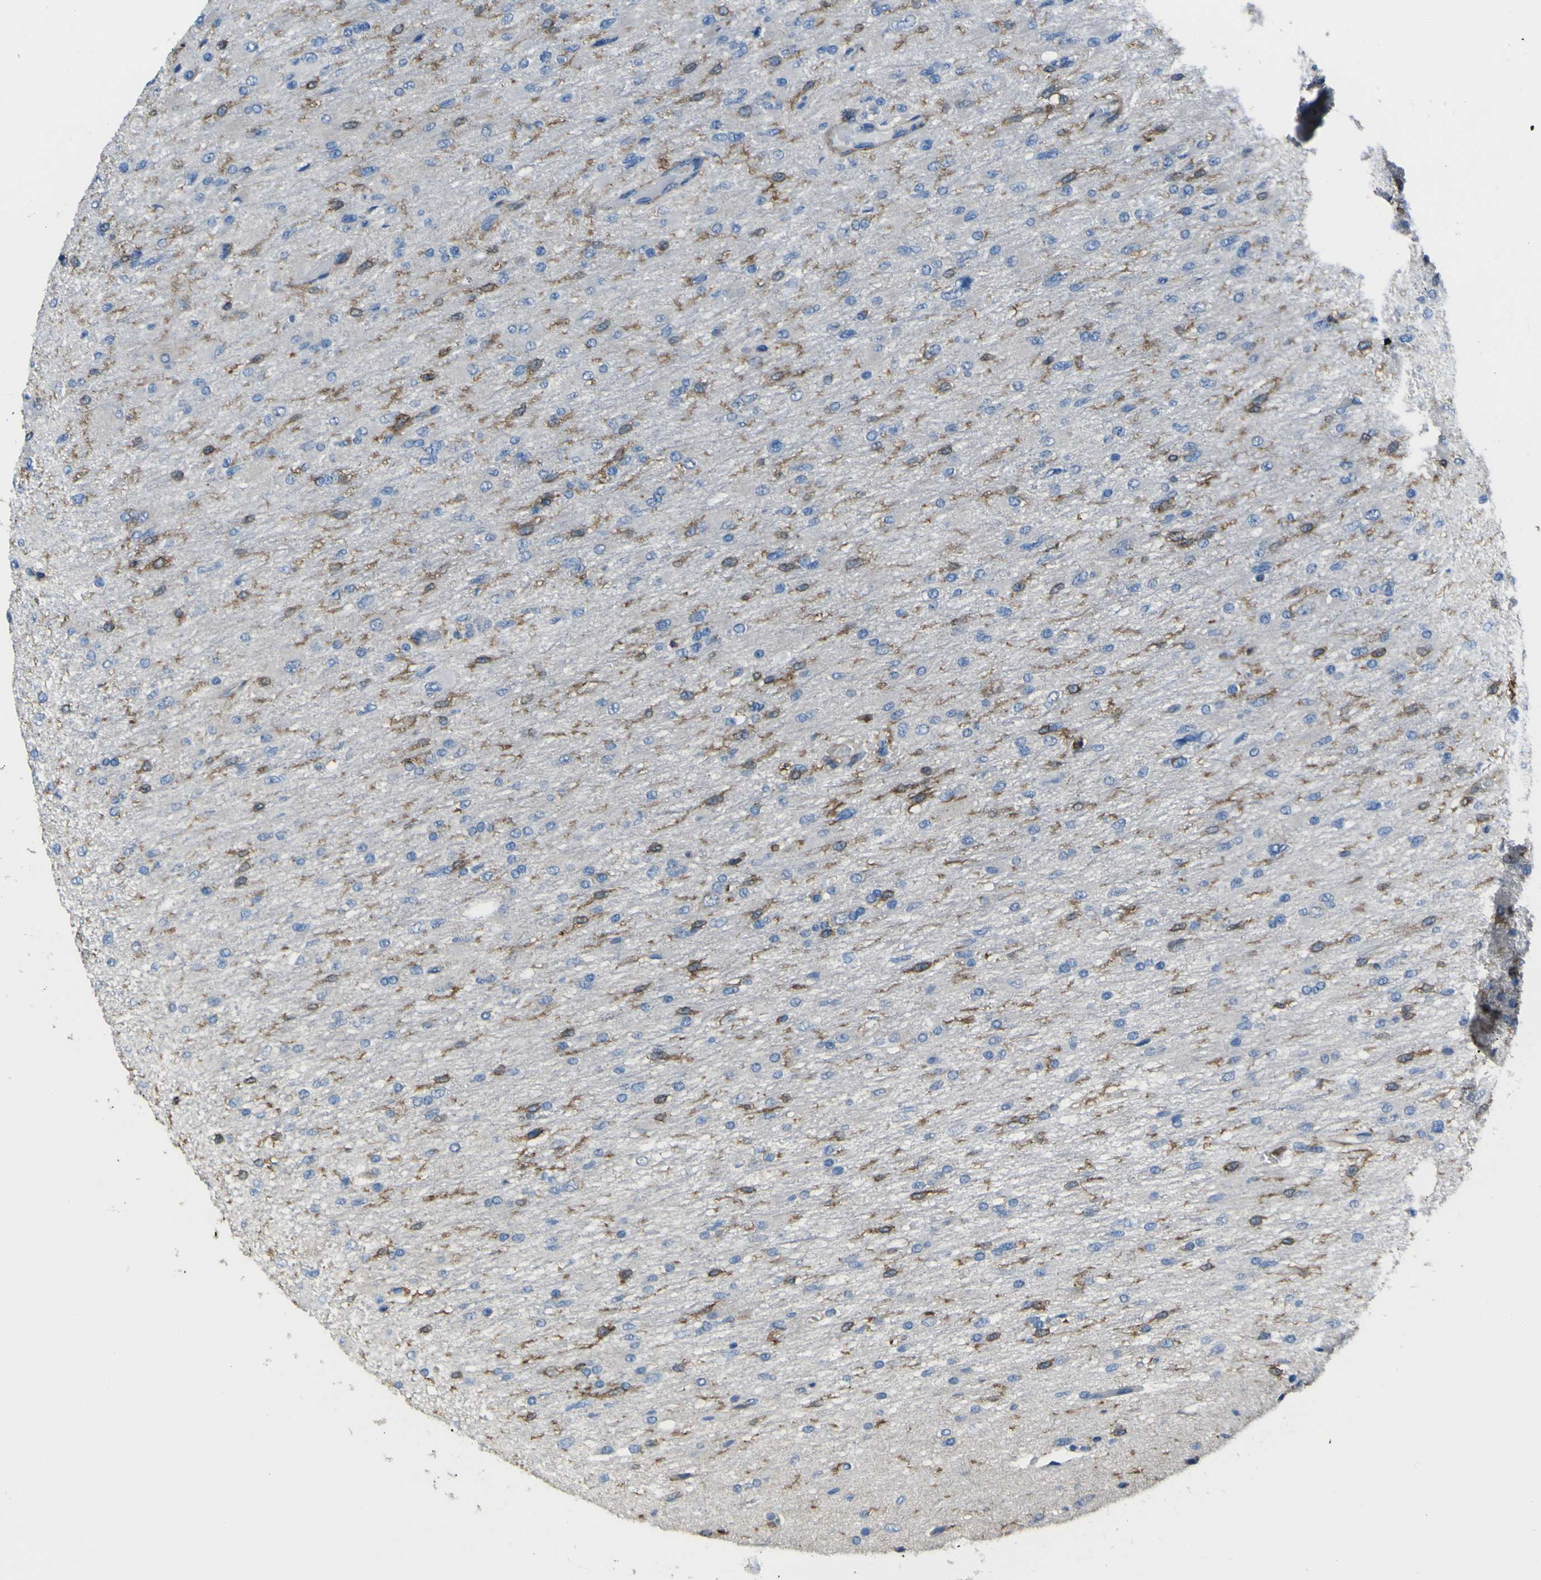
{"staining": {"intensity": "moderate", "quantity": "25%-75%", "location": "cytoplasmic/membranous"}, "tissue": "glioma", "cell_type": "Tumor cells", "image_type": "cancer", "snomed": [{"axis": "morphology", "description": "Glioma, malignant, High grade"}, {"axis": "topography", "description": "Cerebral cortex"}], "caption": "Malignant high-grade glioma was stained to show a protein in brown. There is medium levels of moderate cytoplasmic/membranous staining in approximately 25%-75% of tumor cells.", "gene": "LAIR1", "patient": {"sex": "female", "age": 36}}